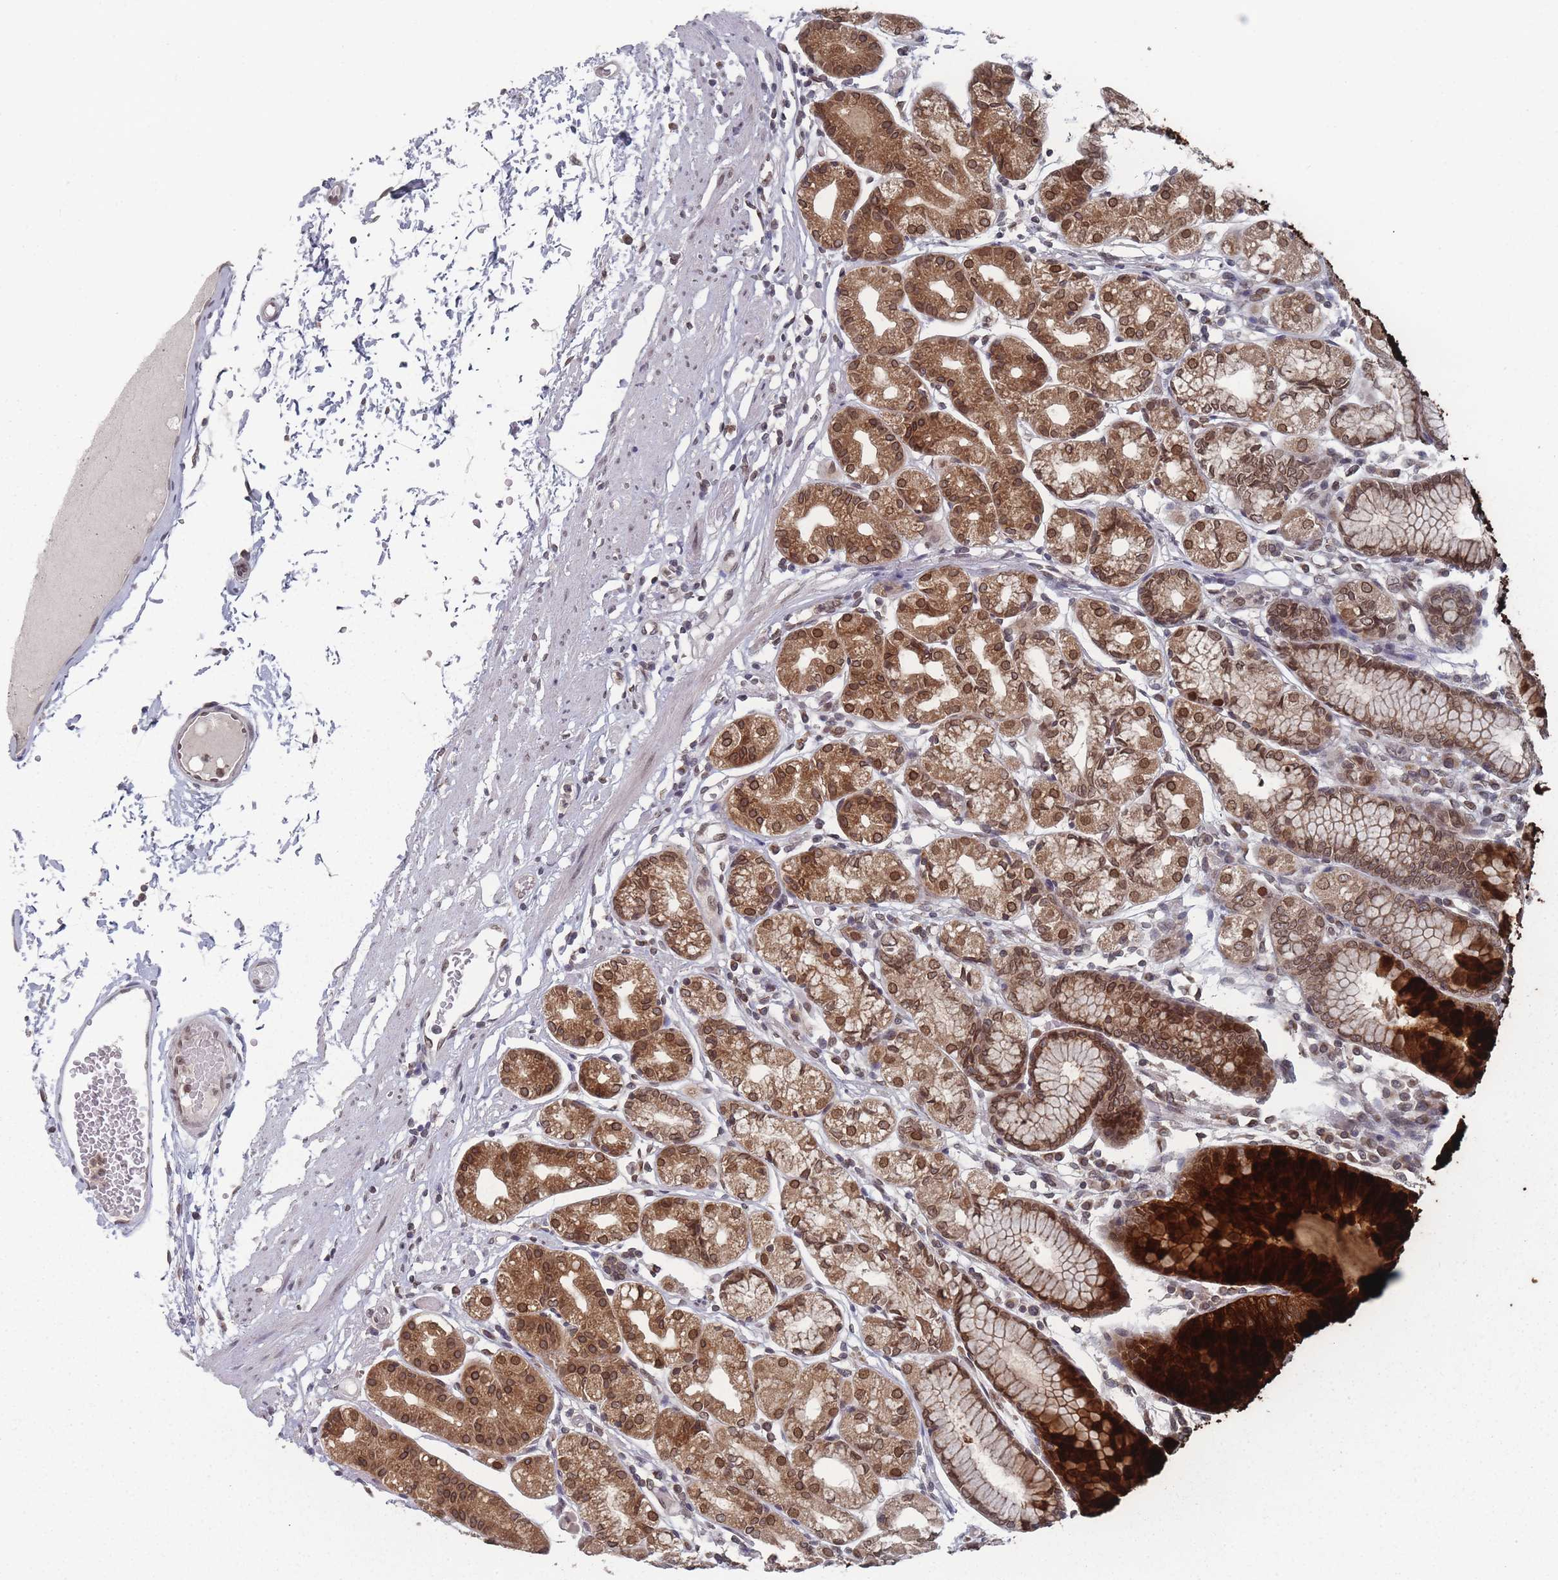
{"staining": {"intensity": "strong", "quantity": ">75%", "location": "cytoplasmic/membranous,nuclear"}, "tissue": "stomach", "cell_type": "Glandular cells", "image_type": "normal", "snomed": [{"axis": "morphology", "description": "Normal tissue, NOS"}, {"axis": "topography", "description": "Stomach"}], "caption": "Strong cytoplasmic/membranous,nuclear expression for a protein is seen in about >75% of glandular cells of benign stomach using IHC.", "gene": "TBC1D25", "patient": {"sex": "female", "age": 57}}